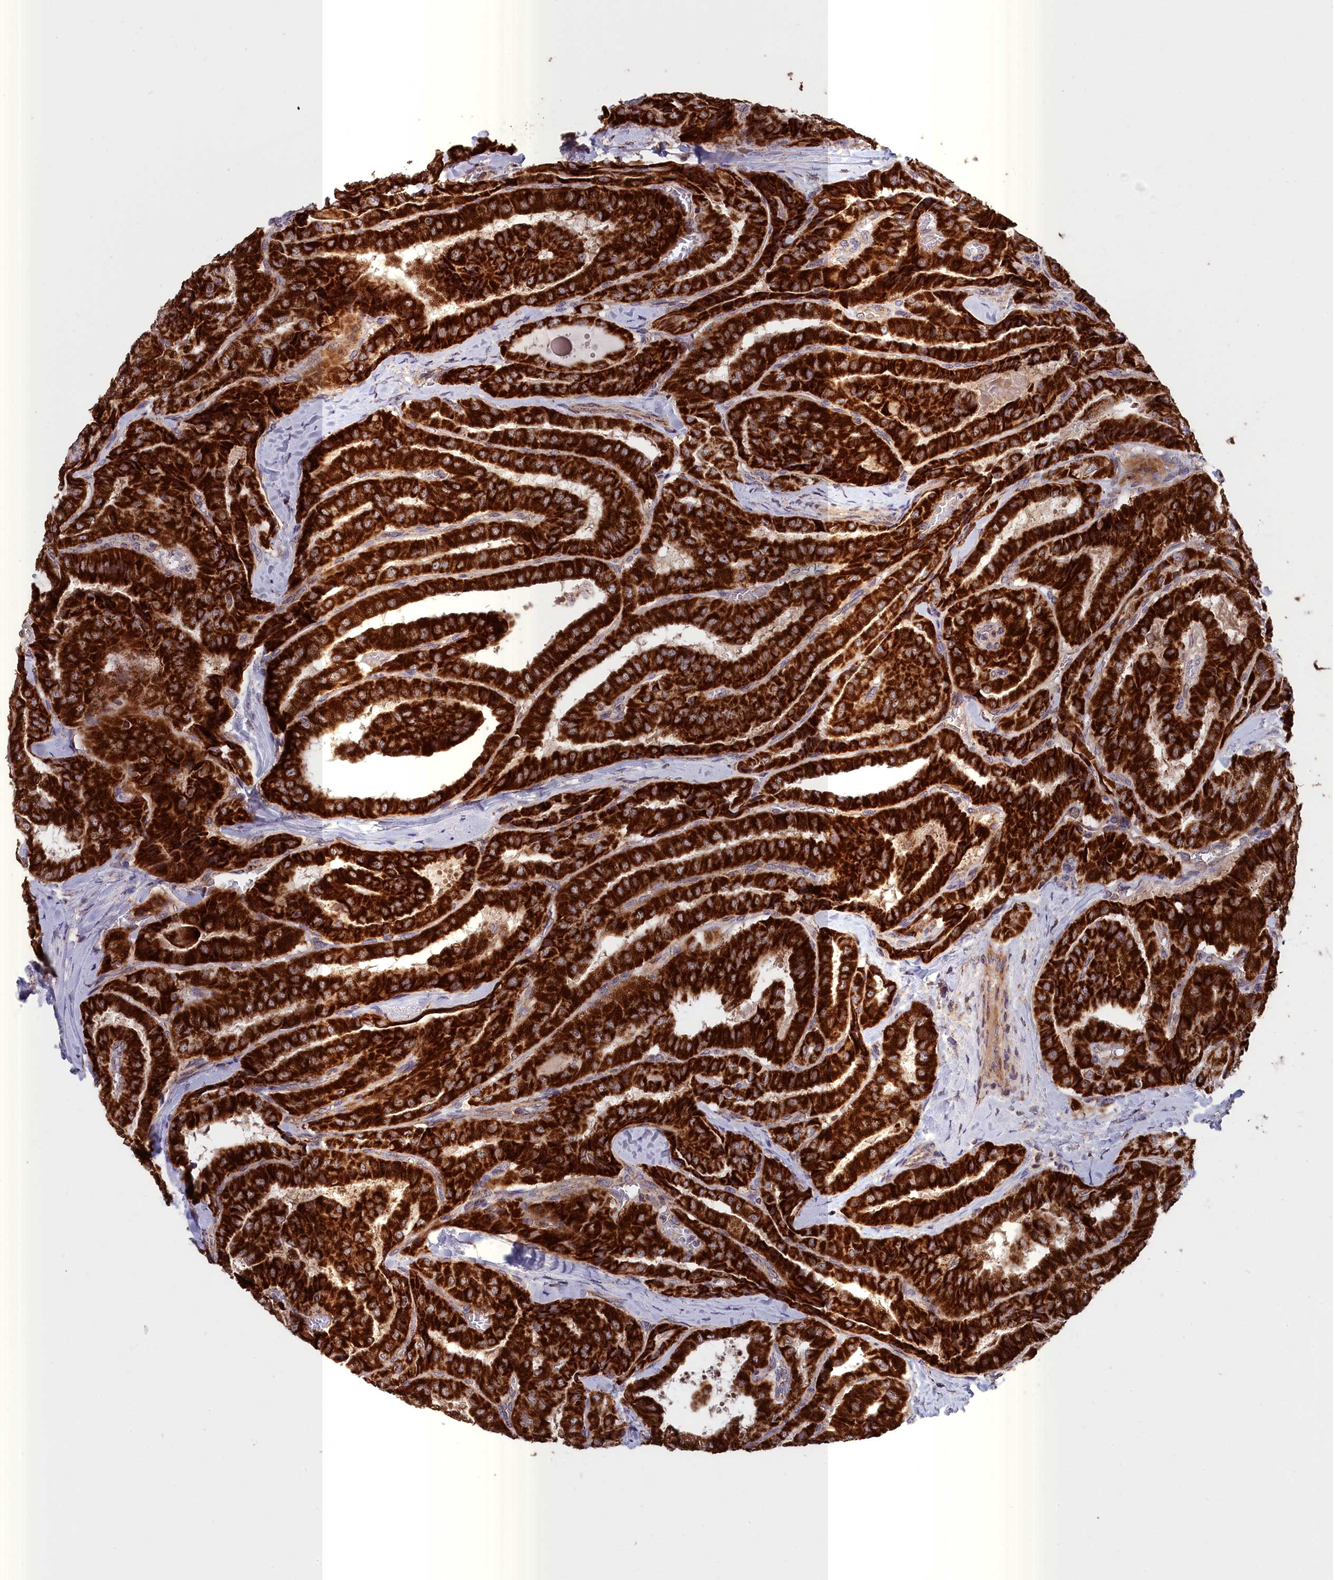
{"staining": {"intensity": "strong", "quantity": ">75%", "location": "cytoplasmic/membranous"}, "tissue": "thyroid cancer", "cell_type": "Tumor cells", "image_type": "cancer", "snomed": [{"axis": "morphology", "description": "Normal tissue, NOS"}, {"axis": "morphology", "description": "Papillary adenocarcinoma, NOS"}, {"axis": "topography", "description": "Thyroid gland"}], "caption": "A brown stain labels strong cytoplasmic/membranous expression of a protein in human thyroid cancer (papillary adenocarcinoma) tumor cells. (DAB (3,3'-diaminobenzidine) IHC with brightfield microscopy, high magnification).", "gene": "TIMM44", "patient": {"sex": "female", "age": 59}}